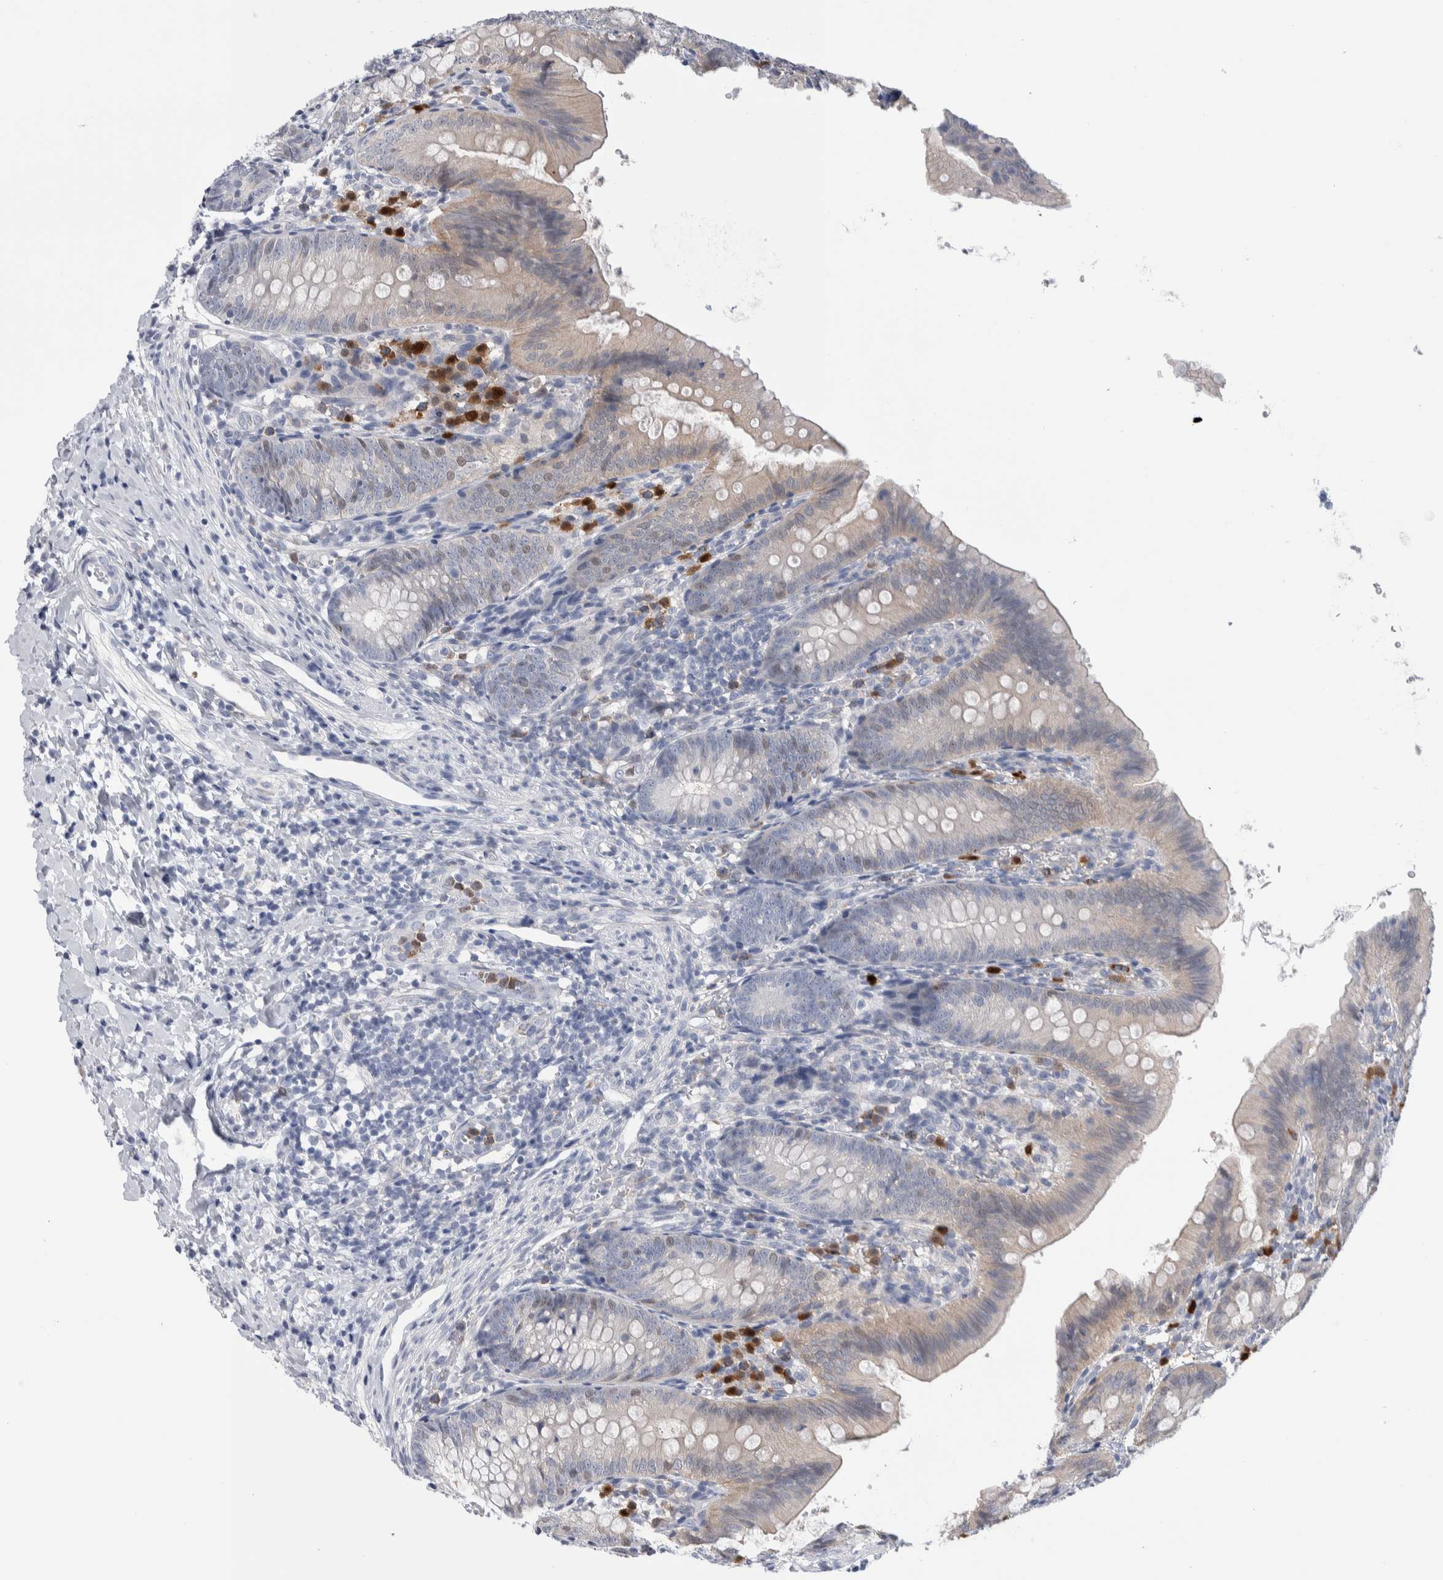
{"staining": {"intensity": "weak", "quantity": "<25%", "location": "cytoplasmic/membranous"}, "tissue": "appendix", "cell_type": "Glandular cells", "image_type": "normal", "snomed": [{"axis": "morphology", "description": "Normal tissue, NOS"}, {"axis": "topography", "description": "Appendix"}], "caption": "High power microscopy histopathology image of an IHC photomicrograph of normal appendix, revealing no significant staining in glandular cells.", "gene": "LURAP1L", "patient": {"sex": "male", "age": 1}}